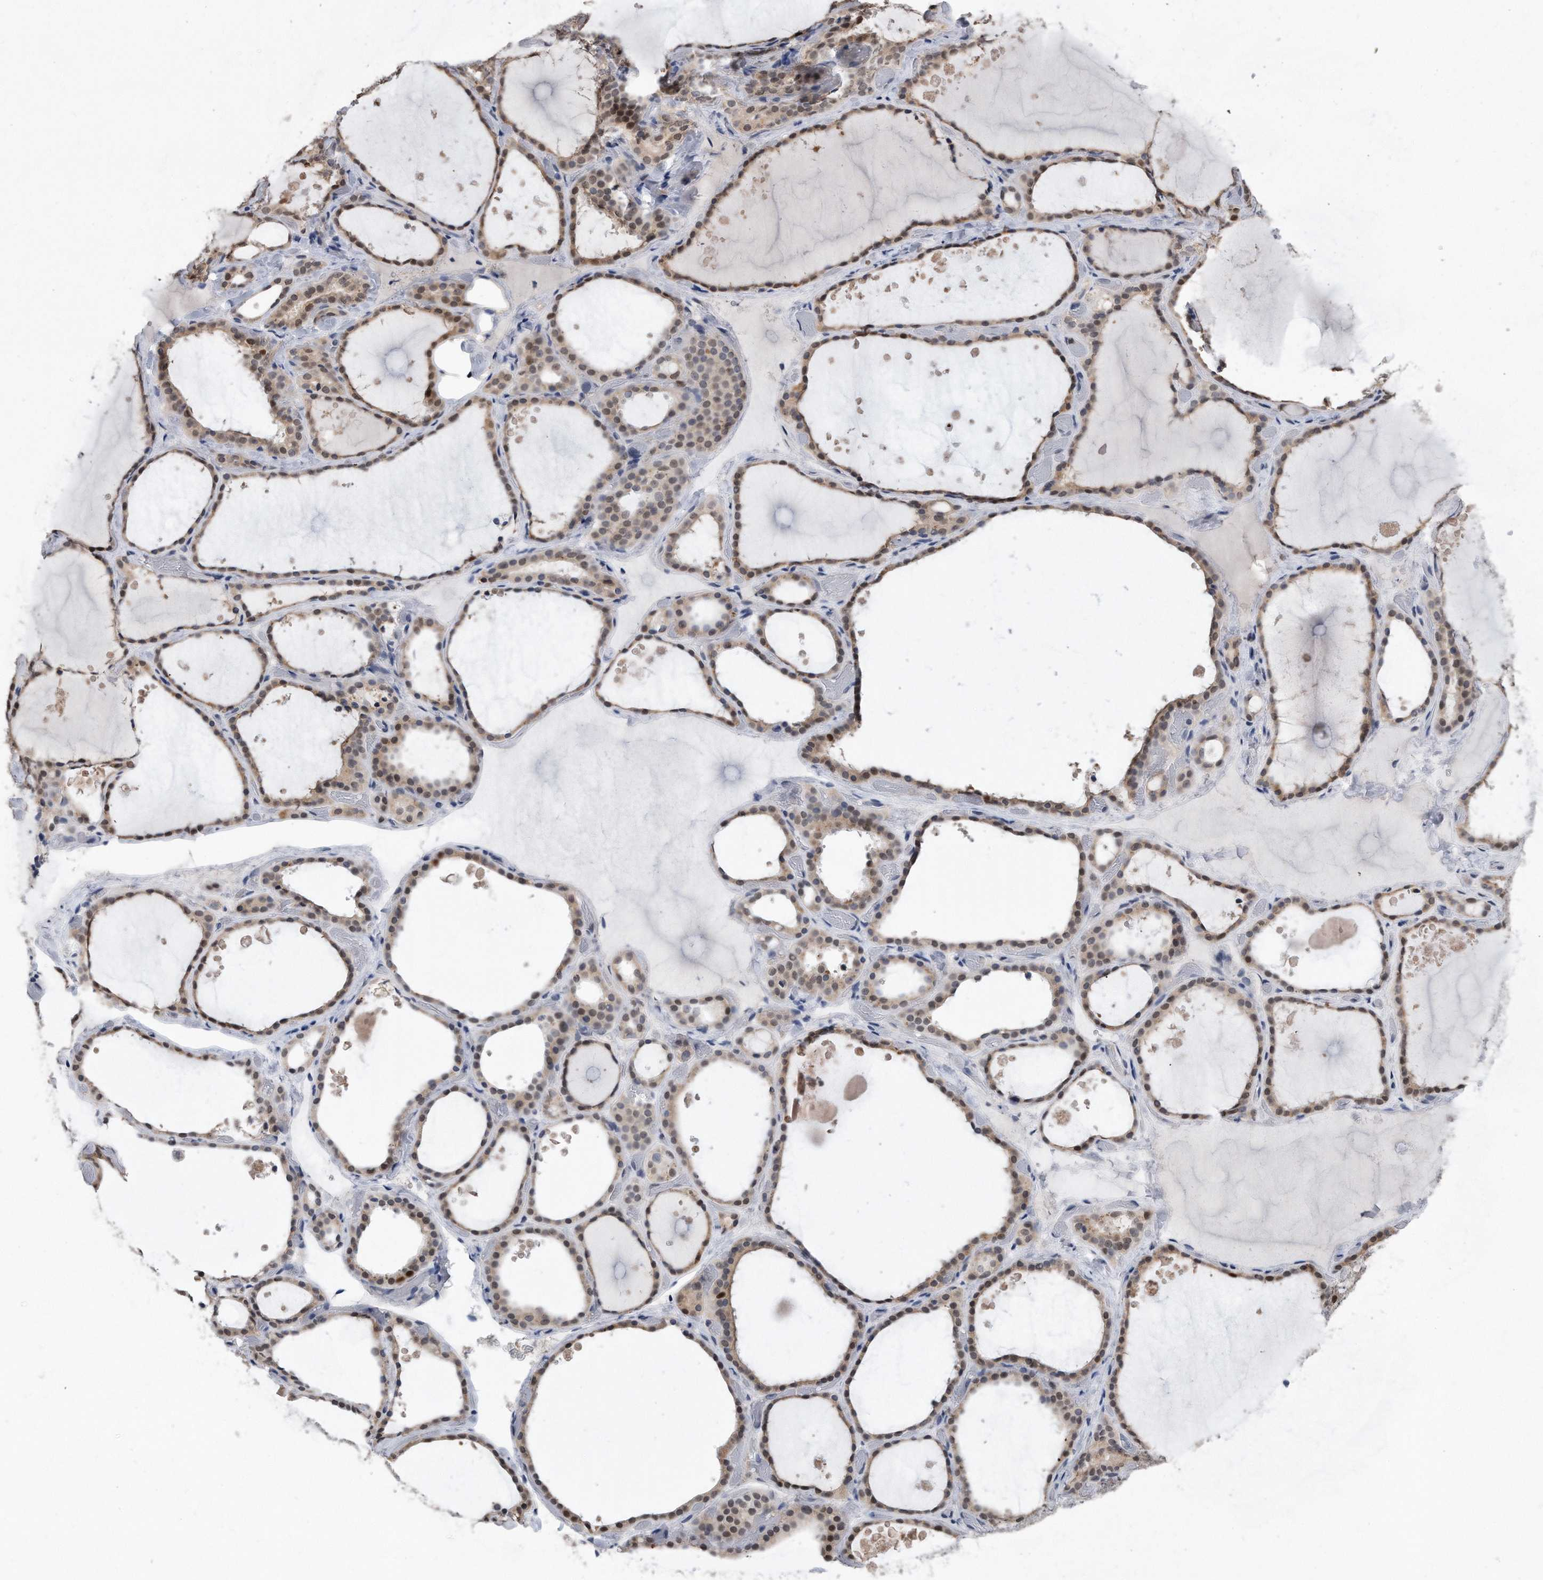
{"staining": {"intensity": "moderate", "quantity": ">75%", "location": "cytoplasmic/membranous,nuclear"}, "tissue": "thyroid gland", "cell_type": "Glandular cells", "image_type": "normal", "snomed": [{"axis": "morphology", "description": "Normal tissue, NOS"}, {"axis": "topography", "description": "Thyroid gland"}], "caption": "Immunohistochemistry (IHC) staining of benign thyroid gland, which reveals medium levels of moderate cytoplasmic/membranous,nuclear expression in approximately >75% of glandular cells indicating moderate cytoplasmic/membranous,nuclear protein staining. The staining was performed using DAB (3,3'-diaminobenzidine) (brown) for protein detection and nuclei were counterstained in hematoxylin (blue).", "gene": "PCNA", "patient": {"sex": "female", "age": 44}}